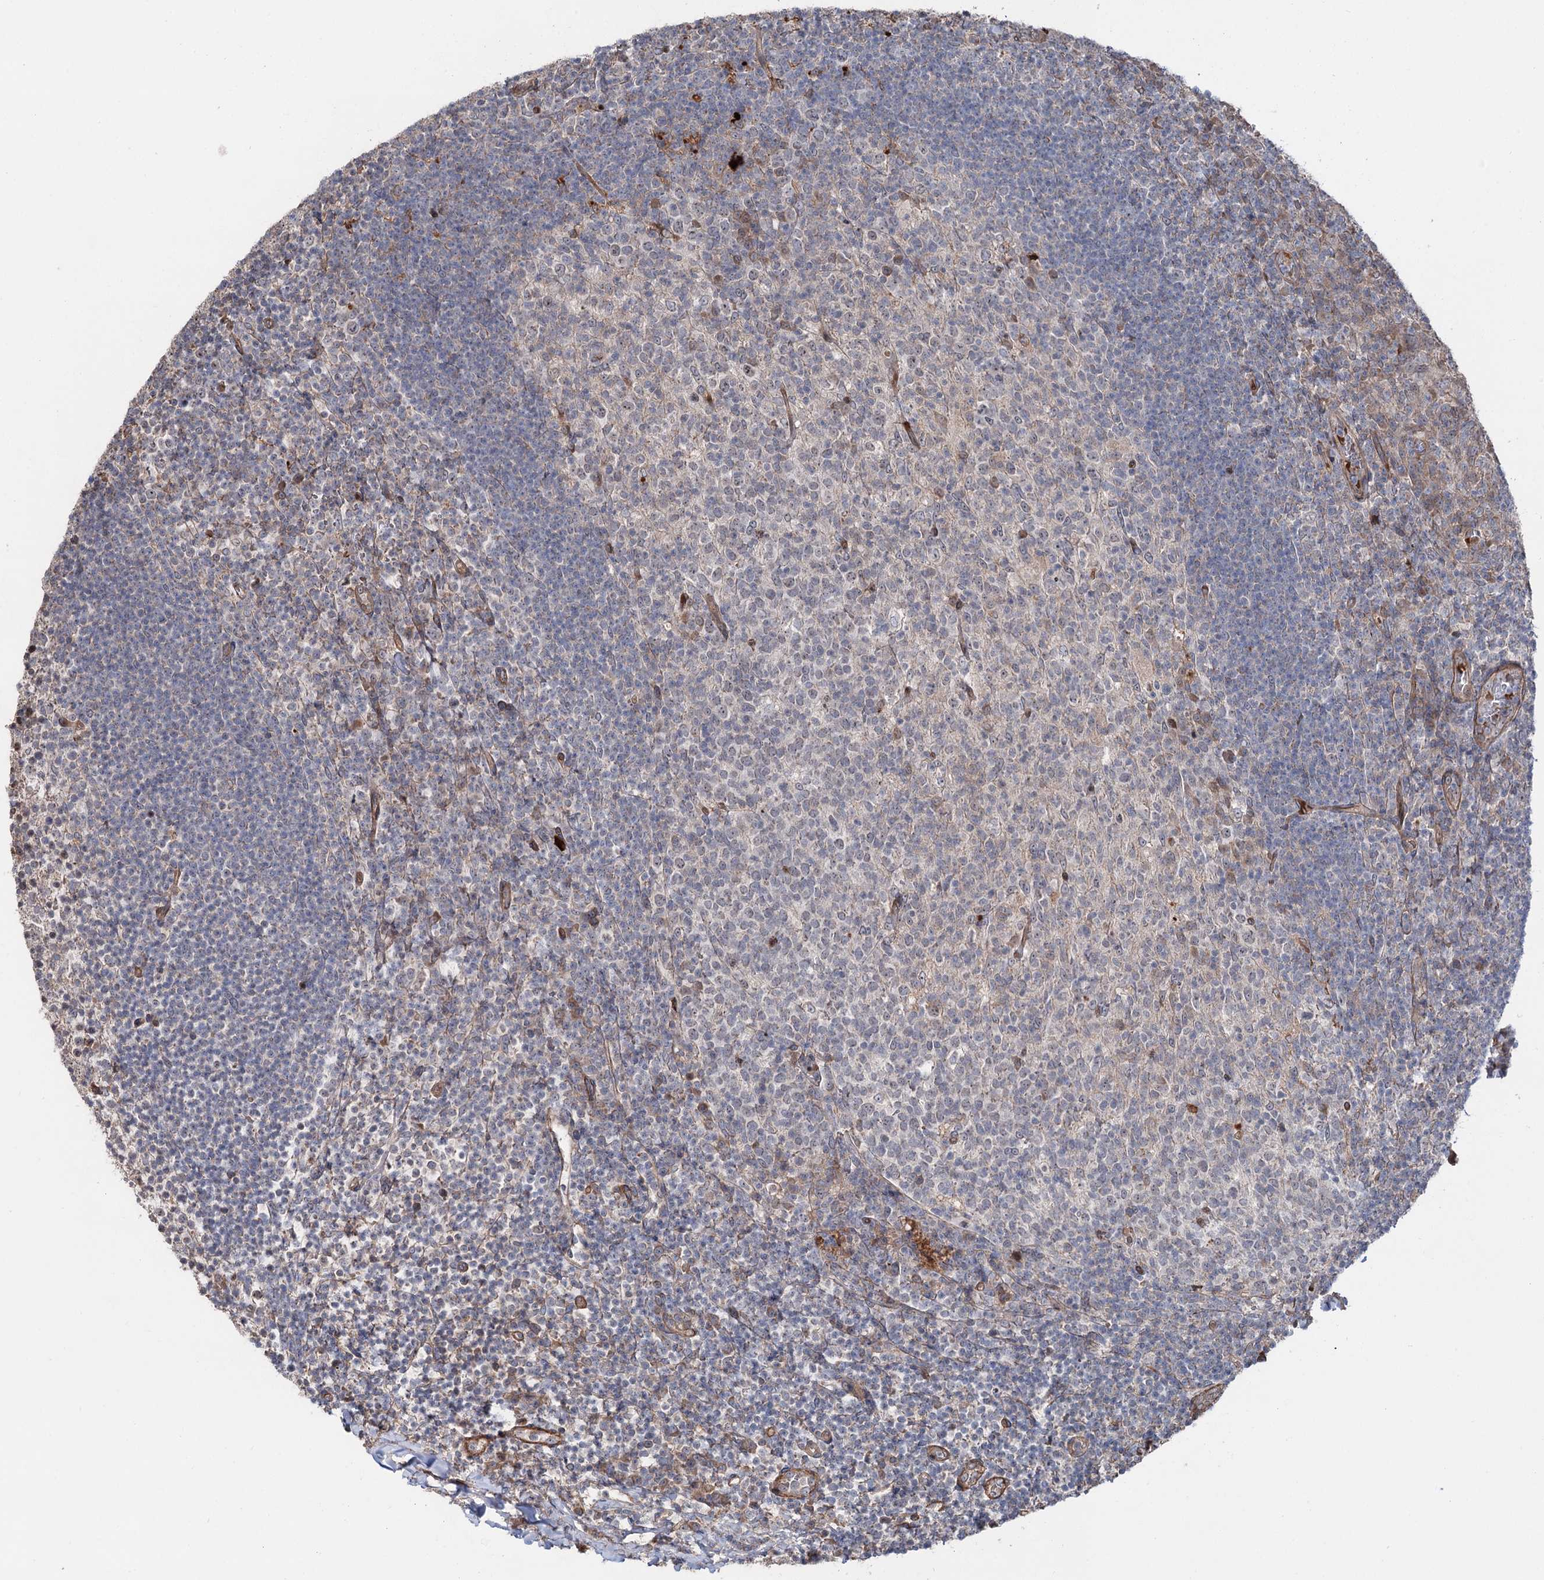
{"staining": {"intensity": "weak", "quantity": "<25%", "location": "nuclear"}, "tissue": "tonsil", "cell_type": "Germinal center cells", "image_type": "normal", "snomed": [{"axis": "morphology", "description": "Normal tissue, NOS"}, {"axis": "topography", "description": "Tonsil"}], "caption": "Protein analysis of benign tonsil shows no significant expression in germinal center cells. The staining was performed using DAB (3,3'-diaminobenzidine) to visualize the protein expression in brown, while the nuclei were stained in blue with hematoxylin (Magnification: 20x).", "gene": "PTDSS2", "patient": {"sex": "female", "age": 10}}